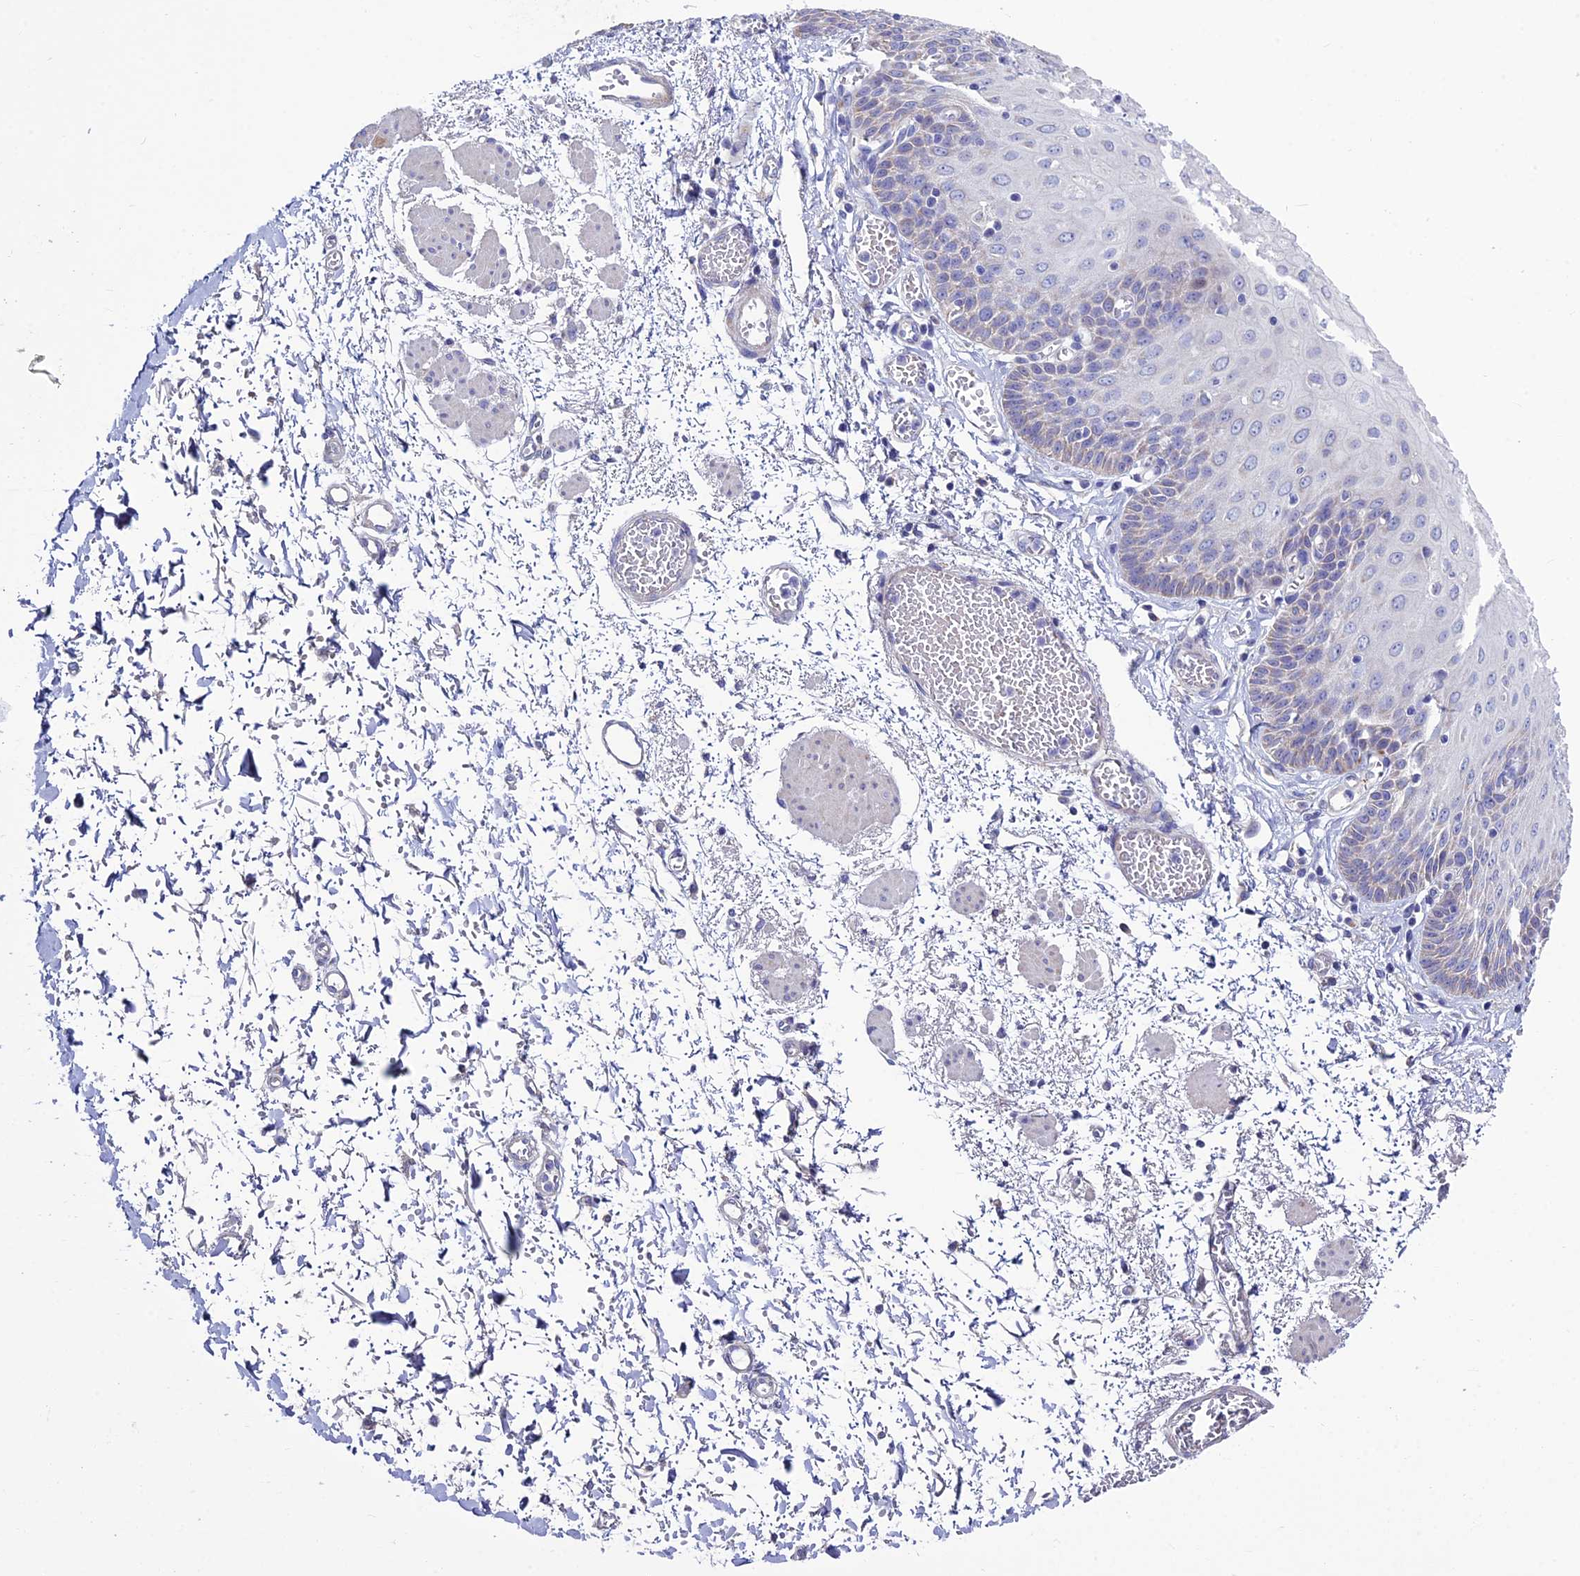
{"staining": {"intensity": "negative", "quantity": "none", "location": "none"}, "tissue": "esophagus", "cell_type": "Squamous epithelial cells", "image_type": "normal", "snomed": [{"axis": "morphology", "description": "Normal tissue, NOS"}, {"axis": "topography", "description": "Esophagus"}], "caption": "A high-resolution histopathology image shows immunohistochemistry staining of benign esophagus, which reveals no significant staining in squamous epithelial cells.", "gene": "BHMT2", "patient": {"sex": "male", "age": 81}}